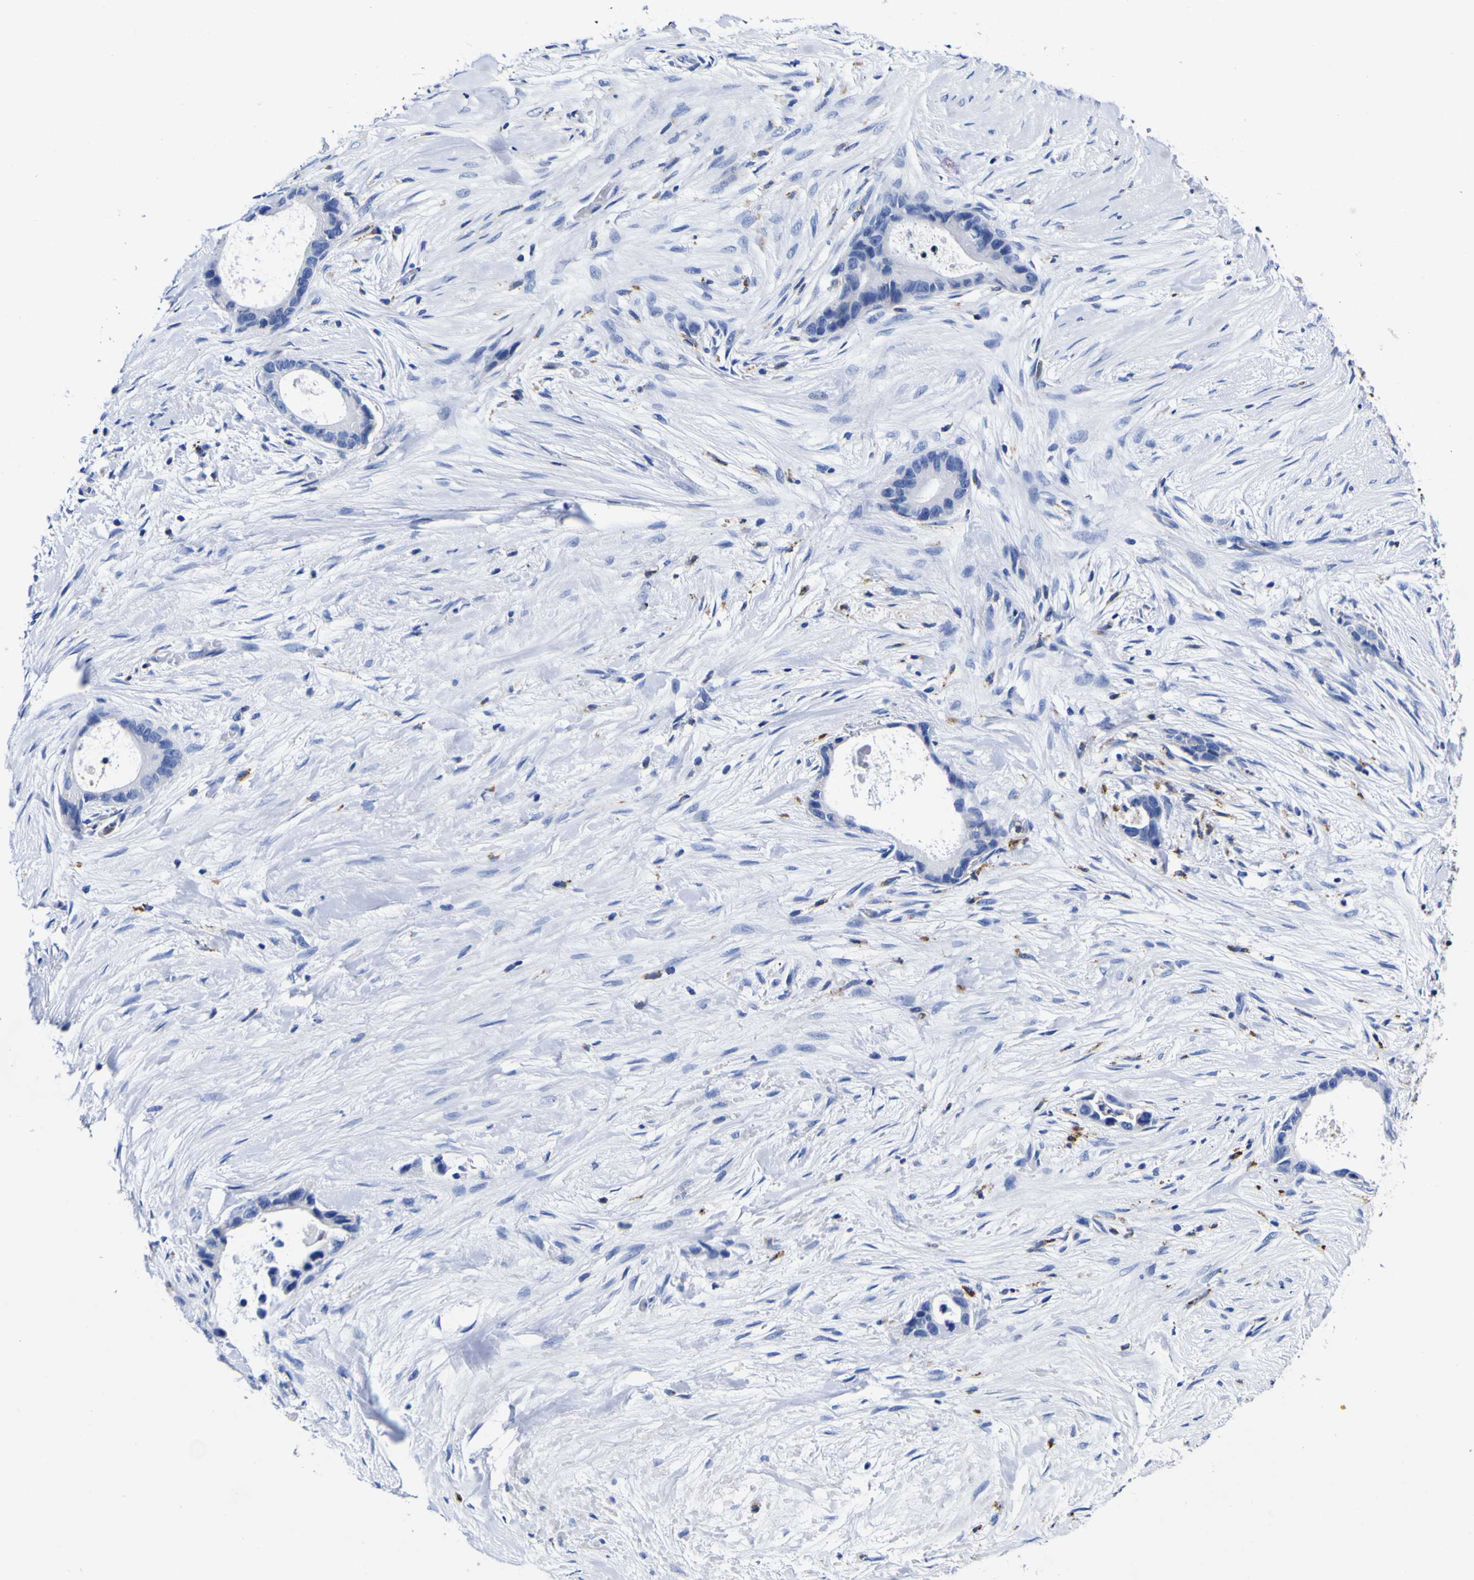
{"staining": {"intensity": "negative", "quantity": "none", "location": "none"}, "tissue": "liver cancer", "cell_type": "Tumor cells", "image_type": "cancer", "snomed": [{"axis": "morphology", "description": "Cholangiocarcinoma"}, {"axis": "topography", "description": "Liver"}], "caption": "Tumor cells show no significant protein positivity in liver cancer (cholangiocarcinoma).", "gene": "HLA-DQA1", "patient": {"sex": "female", "age": 65}}